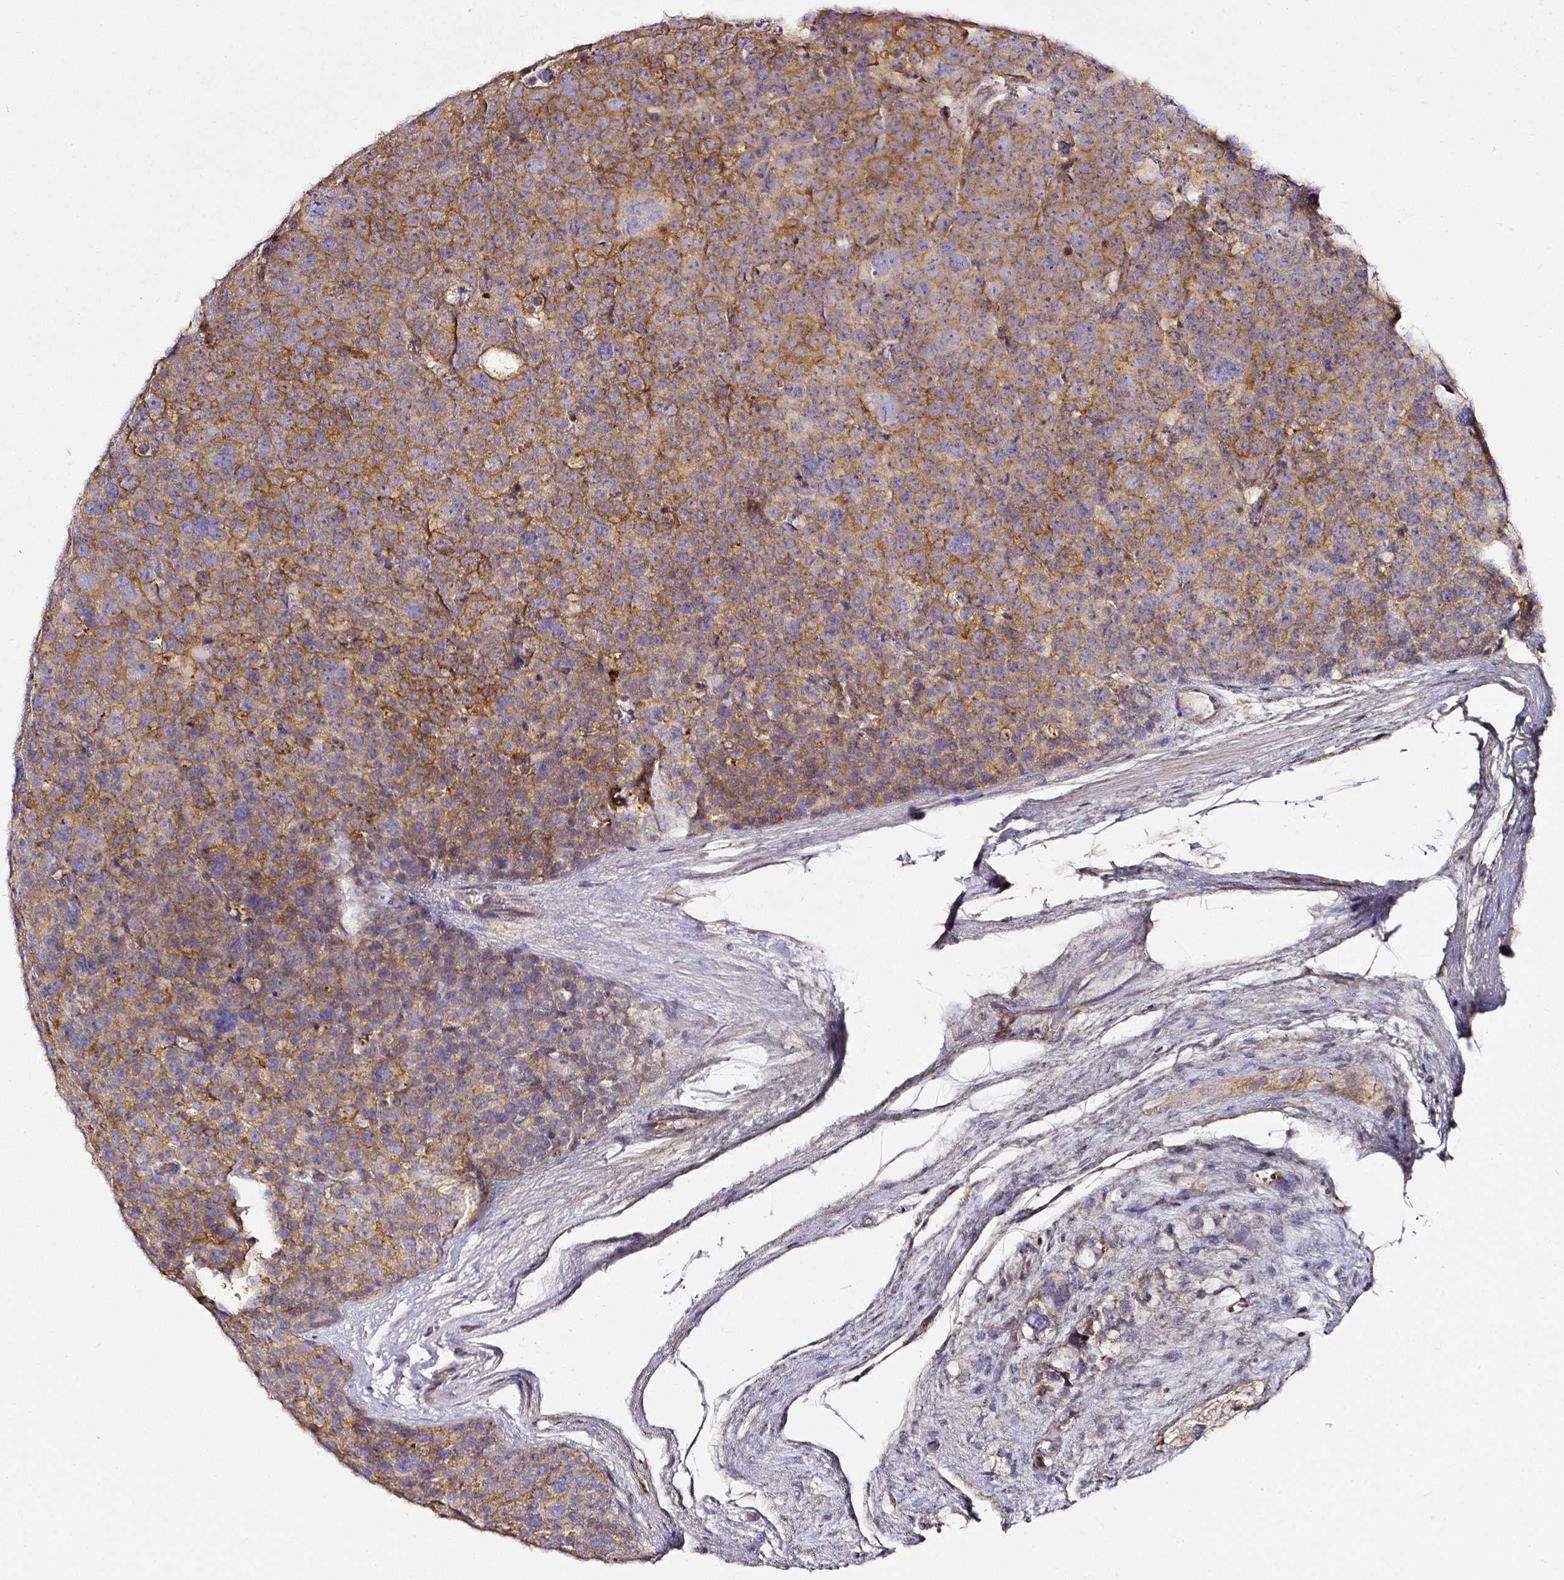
{"staining": {"intensity": "moderate", "quantity": "25%-75%", "location": "cytoplasmic/membranous"}, "tissue": "testis cancer", "cell_type": "Tumor cells", "image_type": "cancer", "snomed": [{"axis": "morphology", "description": "Seminoma, NOS"}, {"axis": "topography", "description": "Testis"}], "caption": "IHC staining of seminoma (testis), which demonstrates medium levels of moderate cytoplasmic/membranous positivity in approximately 25%-75% of tumor cells indicating moderate cytoplasmic/membranous protein expression. The staining was performed using DAB (3,3'-diaminobenzidine) (brown) for protein detection and nuclei were counterstained in hematoxylin (blue).", "gene": "CD47", "patient": {"sex": "male", "age": 71}}